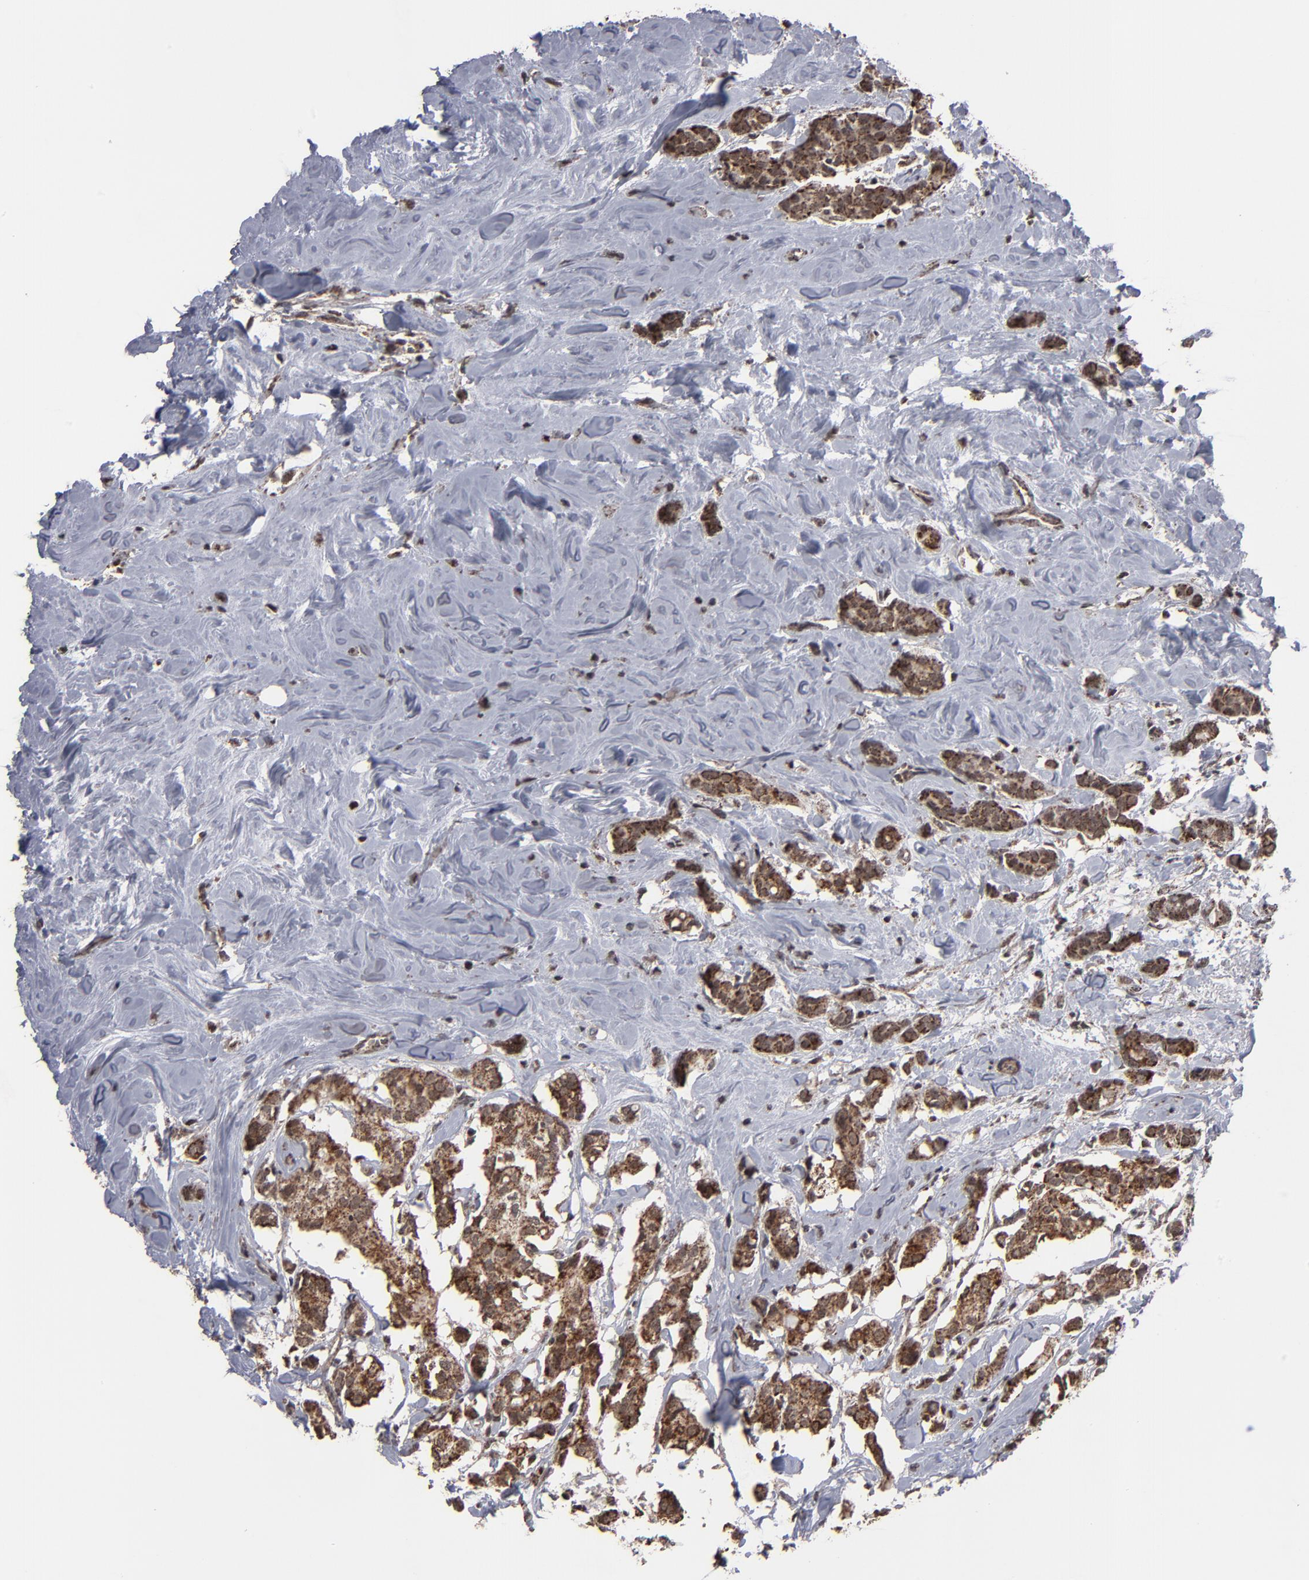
{"staining": {"intensity": "strong", "quantity": ">75%", "location": "cytoplasmic/membranous"}, "tissue": "breast cancer", "cell_type": "Tumor cells", "image_type": "cancer", "snomed": [{"axis": "morphology", "description": "Duct carcinoma"}, {"axis": "topography", "description": "Breast"}], "caption": "A micrograph of human breast cancer (invasive ductal carcinoma) stained for a protein displays strong cytoplasmic/membranous brown staining in tumor cells. (DAB = brown stain, brightfield microscopy at high magnification).", "gene": "BNIP3", "patient": {"sex": "female", "age": 84}}